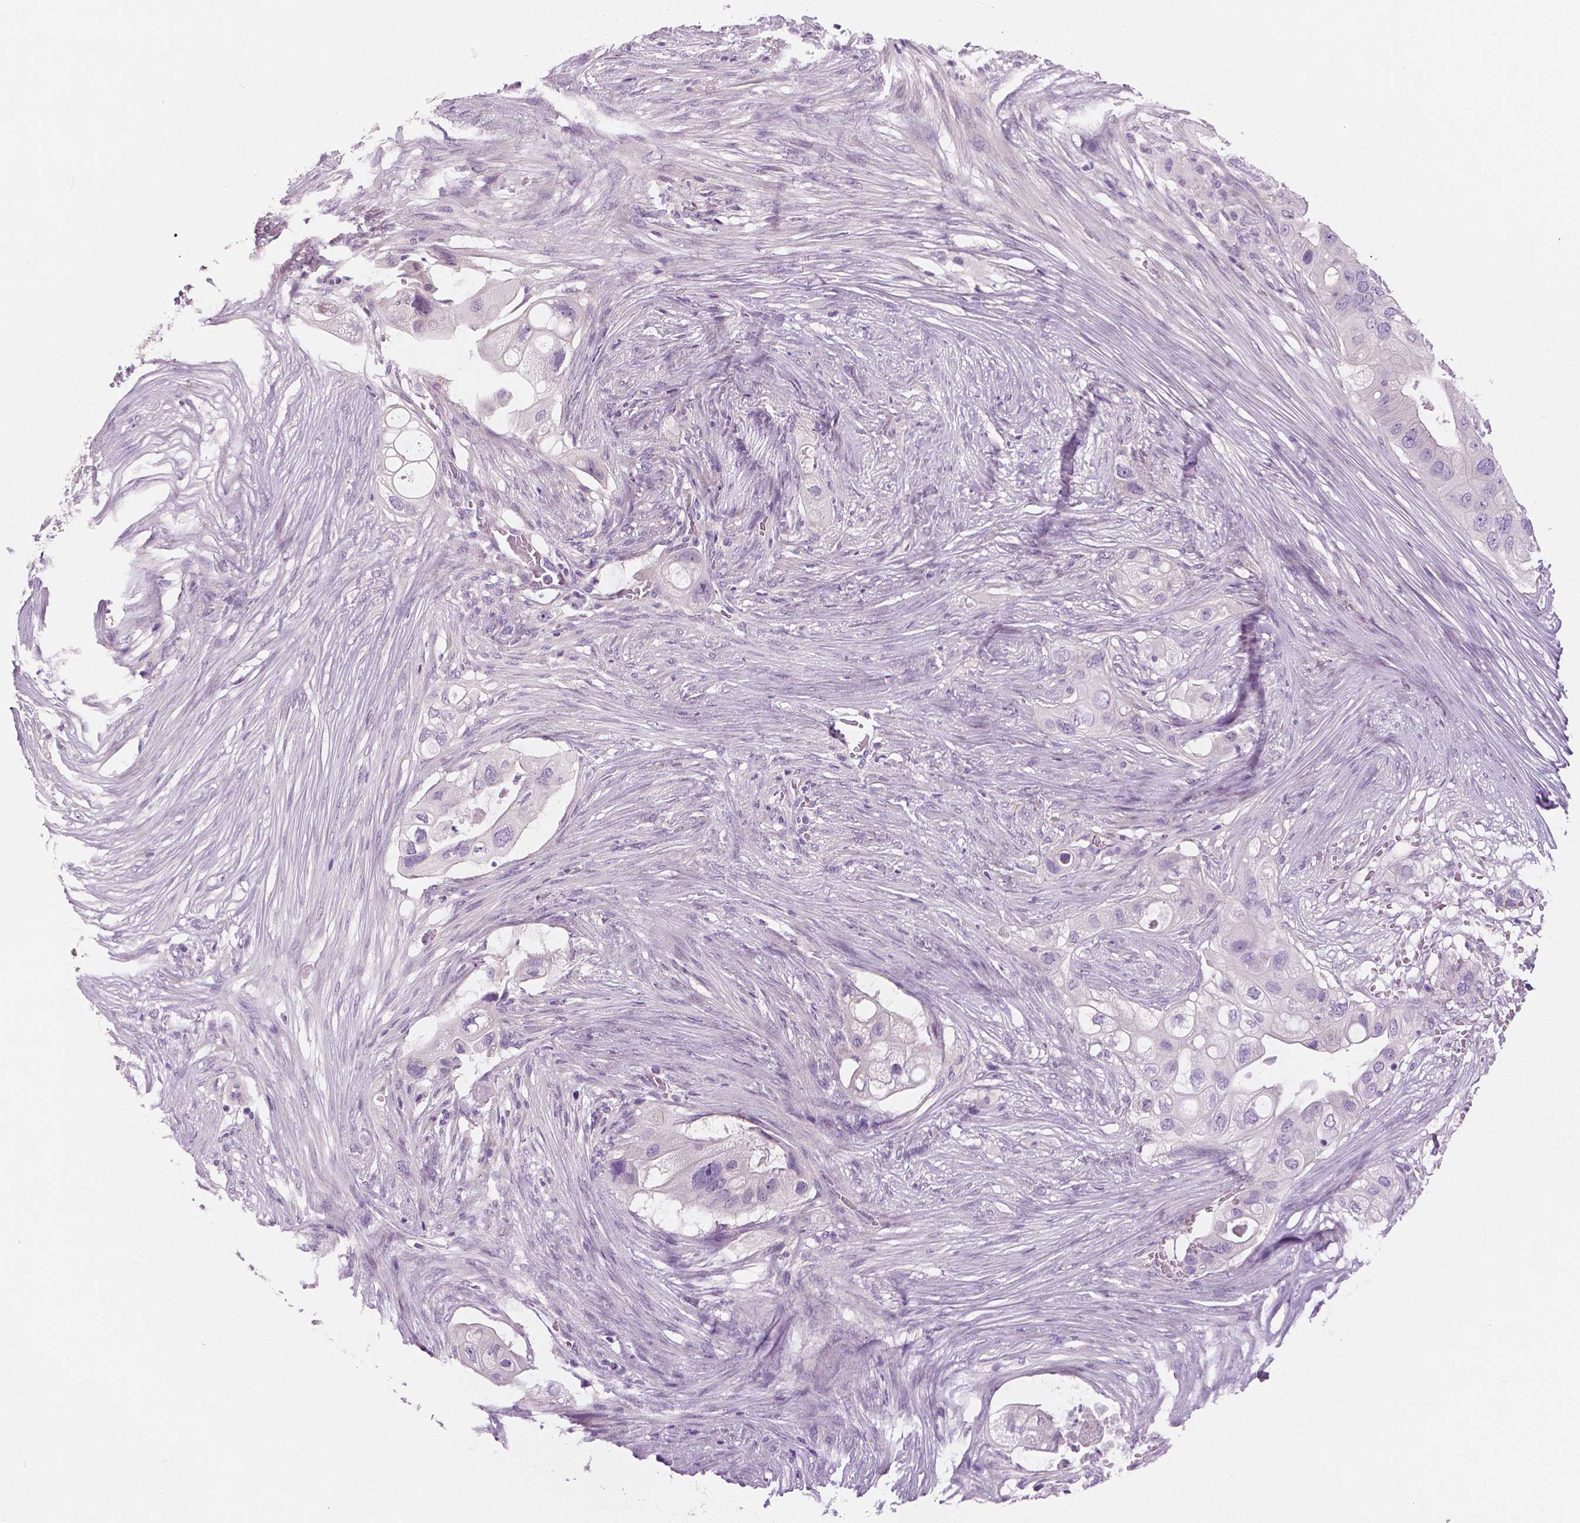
{"staining": {"intensity": "negative", "quantity": "none", "location": "none"}, "tissue": "pancreatic cancer", "cell_type": "Tumor cells", "image_type": "cancer", "snomed": [{"axis": "morphology", "description": "Adenocarcinoma, NOS"}, {"axis": "topography", "description": "Pancreas"}], "caption": "An image of human pancreatic cancer is negative for staining in tumor cells.", "gene": "SLC24A1", "patient": {"sex": "female", "age": 72}}